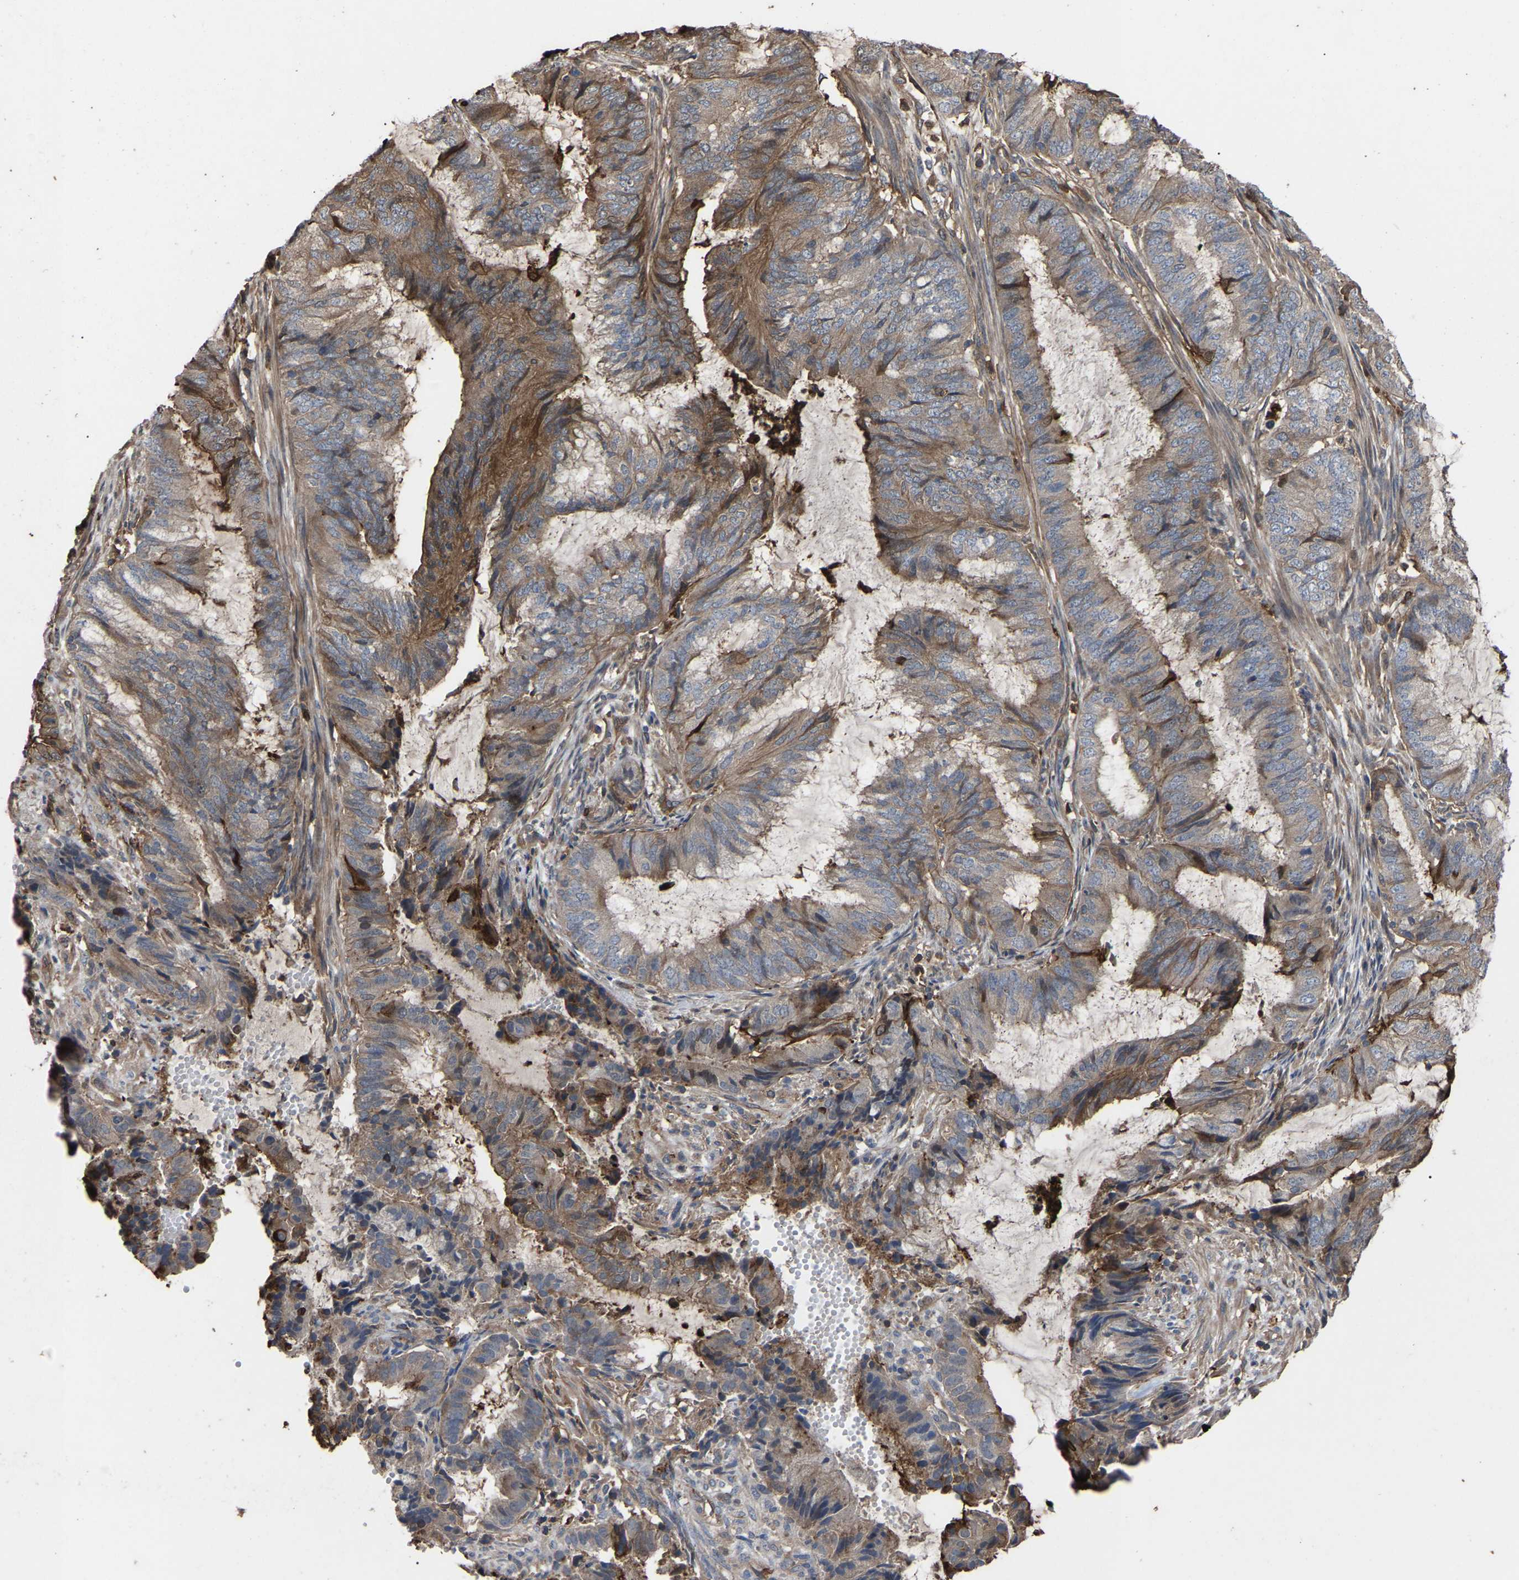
{"staining": {"intensity": "moderate", "quantity": ">75%", "location": "cytoplasmic/membranous"}, "tissue": "endometrial cancer", "cell_type": "Tumor cells", "image_type": "cancer", "snomed": [{"axis": "morphology", "description": "Adenocarcinoma, NOS"}, {"axis": "topography", "description": "Endometrium"}], "caption": "There is medium levels of moderate cytoplasmic/membranous positivity in tumor cells of adenocarcinoma (endometrial), as demonstrated by immunohistochemical staining (brown color).", "gene": "CIT", "patient": {"sex": "female", "age": 51}}